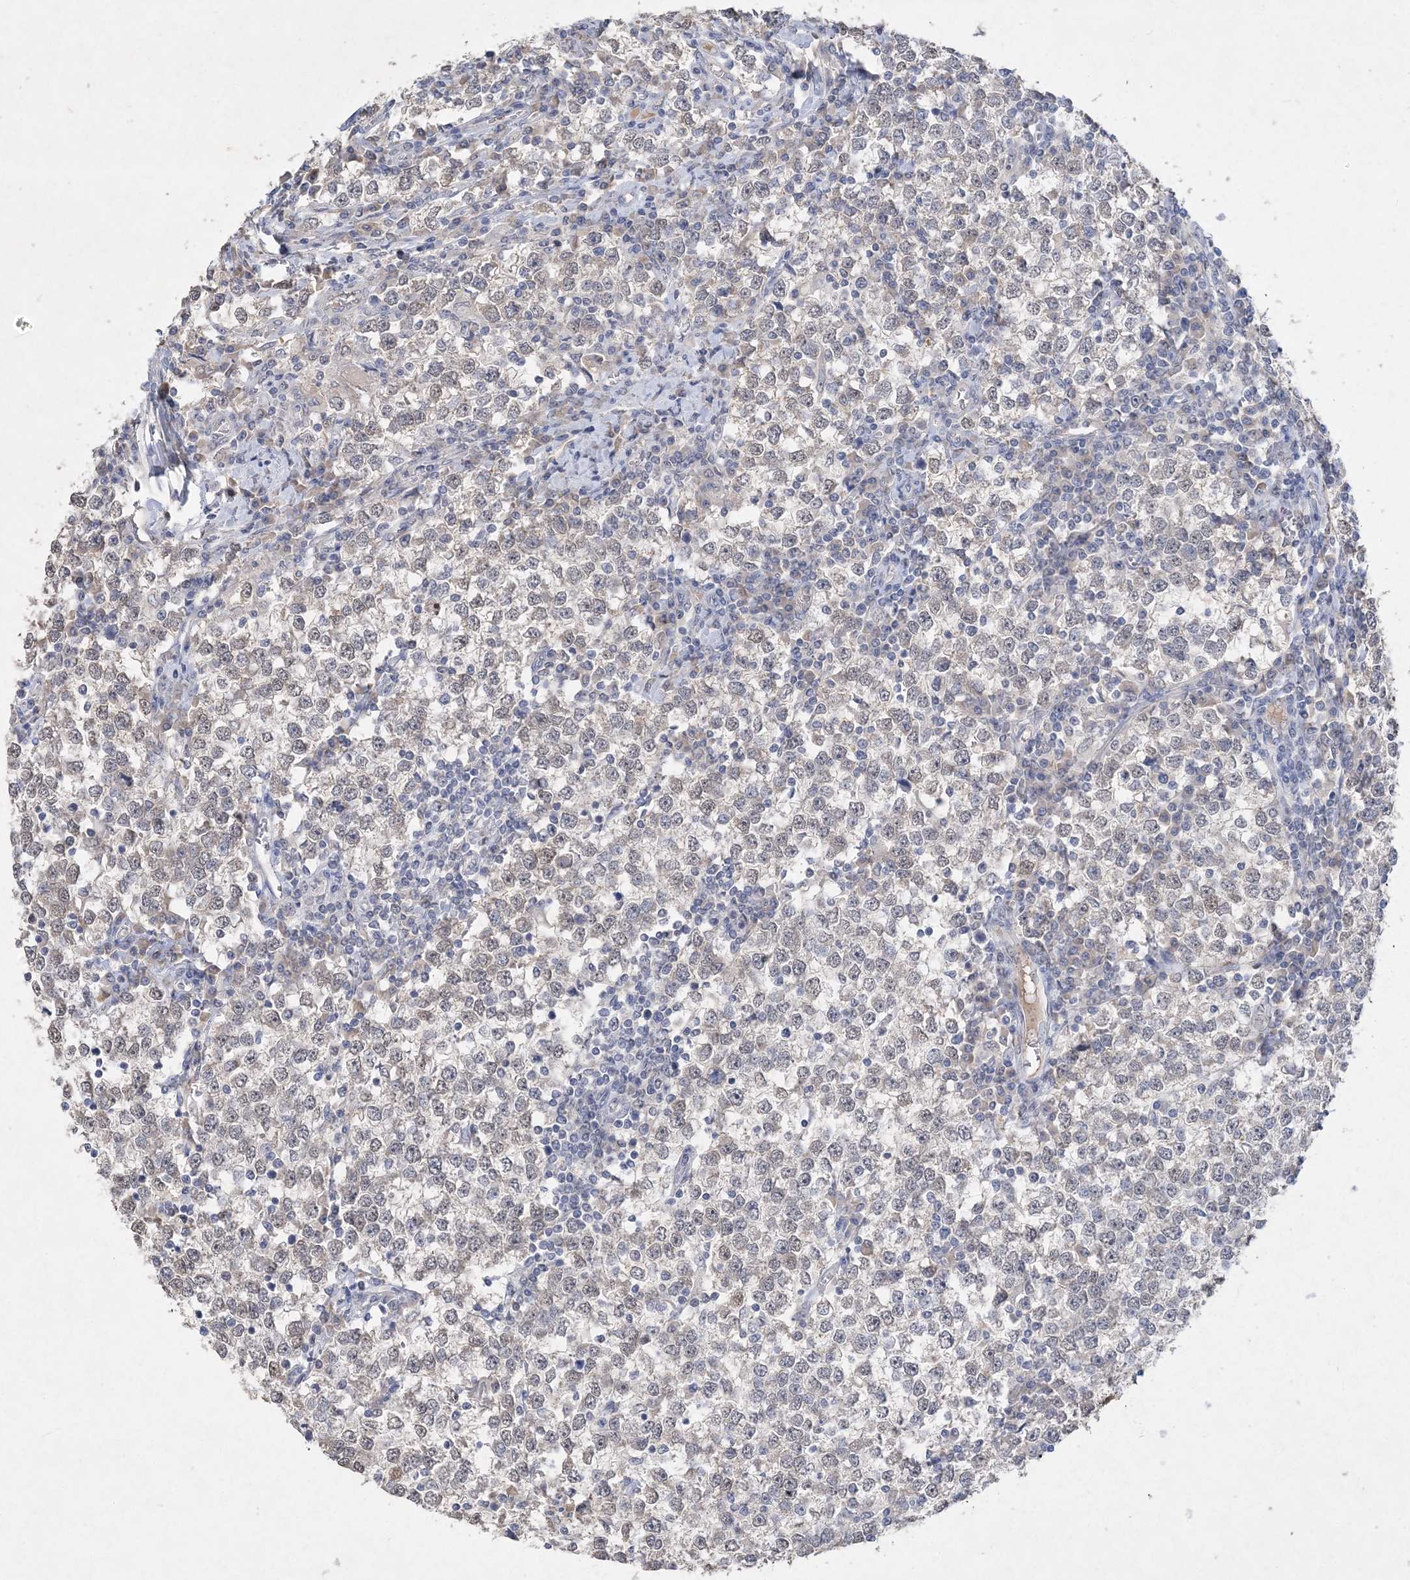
{"staining": {"intensity": "negative", "quantity": "none", "location": "none"}, "tissue": "testis cancer", "cell_type": "Tumor cells", "image_type": "cancer", "snomed": [{"axis": "morphology", "description": "Seminoma, NOS"}, {"axis": "topography", "description": "Testis"}], "caption": "Tumor cells are negative for brown protein staining in seminoma (testis).", "gene": "C11orf58", "patient": {"sex": "male", "age": 65}}